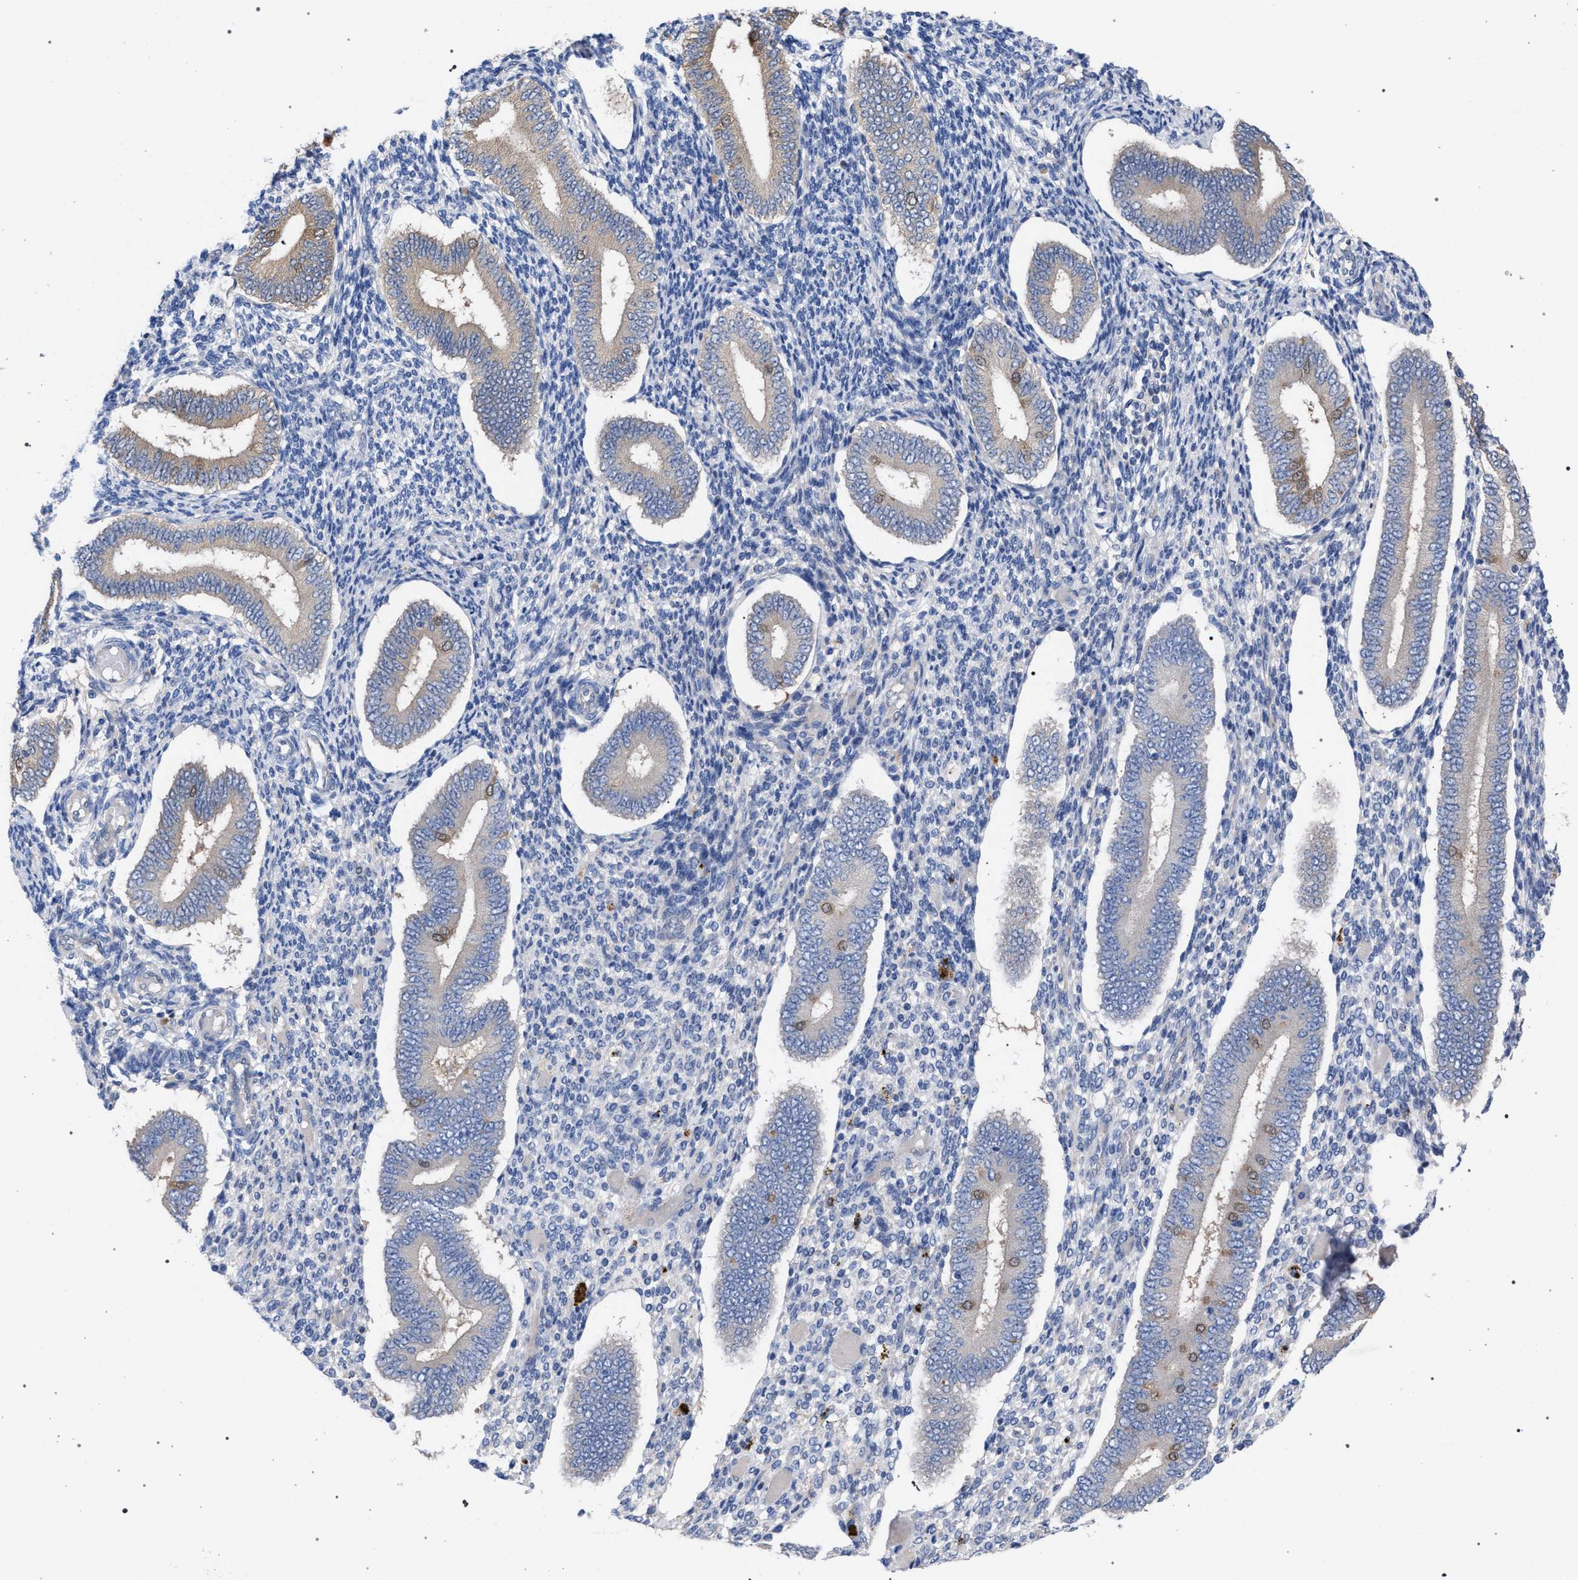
{"staining": {"intensity": "negative", "quantity": "none", "location": "none"}, "tissue": "endometrium", "cell_type": "Cells in endometrial stroma", "image_type": "normal", "snomed": [{"axis": "morphology", "description": "Normal tissue, NOS"}, {"axis": "topography", "description": "Endometrium"}], "caption": "DAB (3,3'-diaminobenzidine) immunohistochemical staining of unremarkable endometrium demonstrates no significant expression in cells in endometrial stroma.", "gene": "GMPR", "patient": {"sex": "female", "age": 42}}